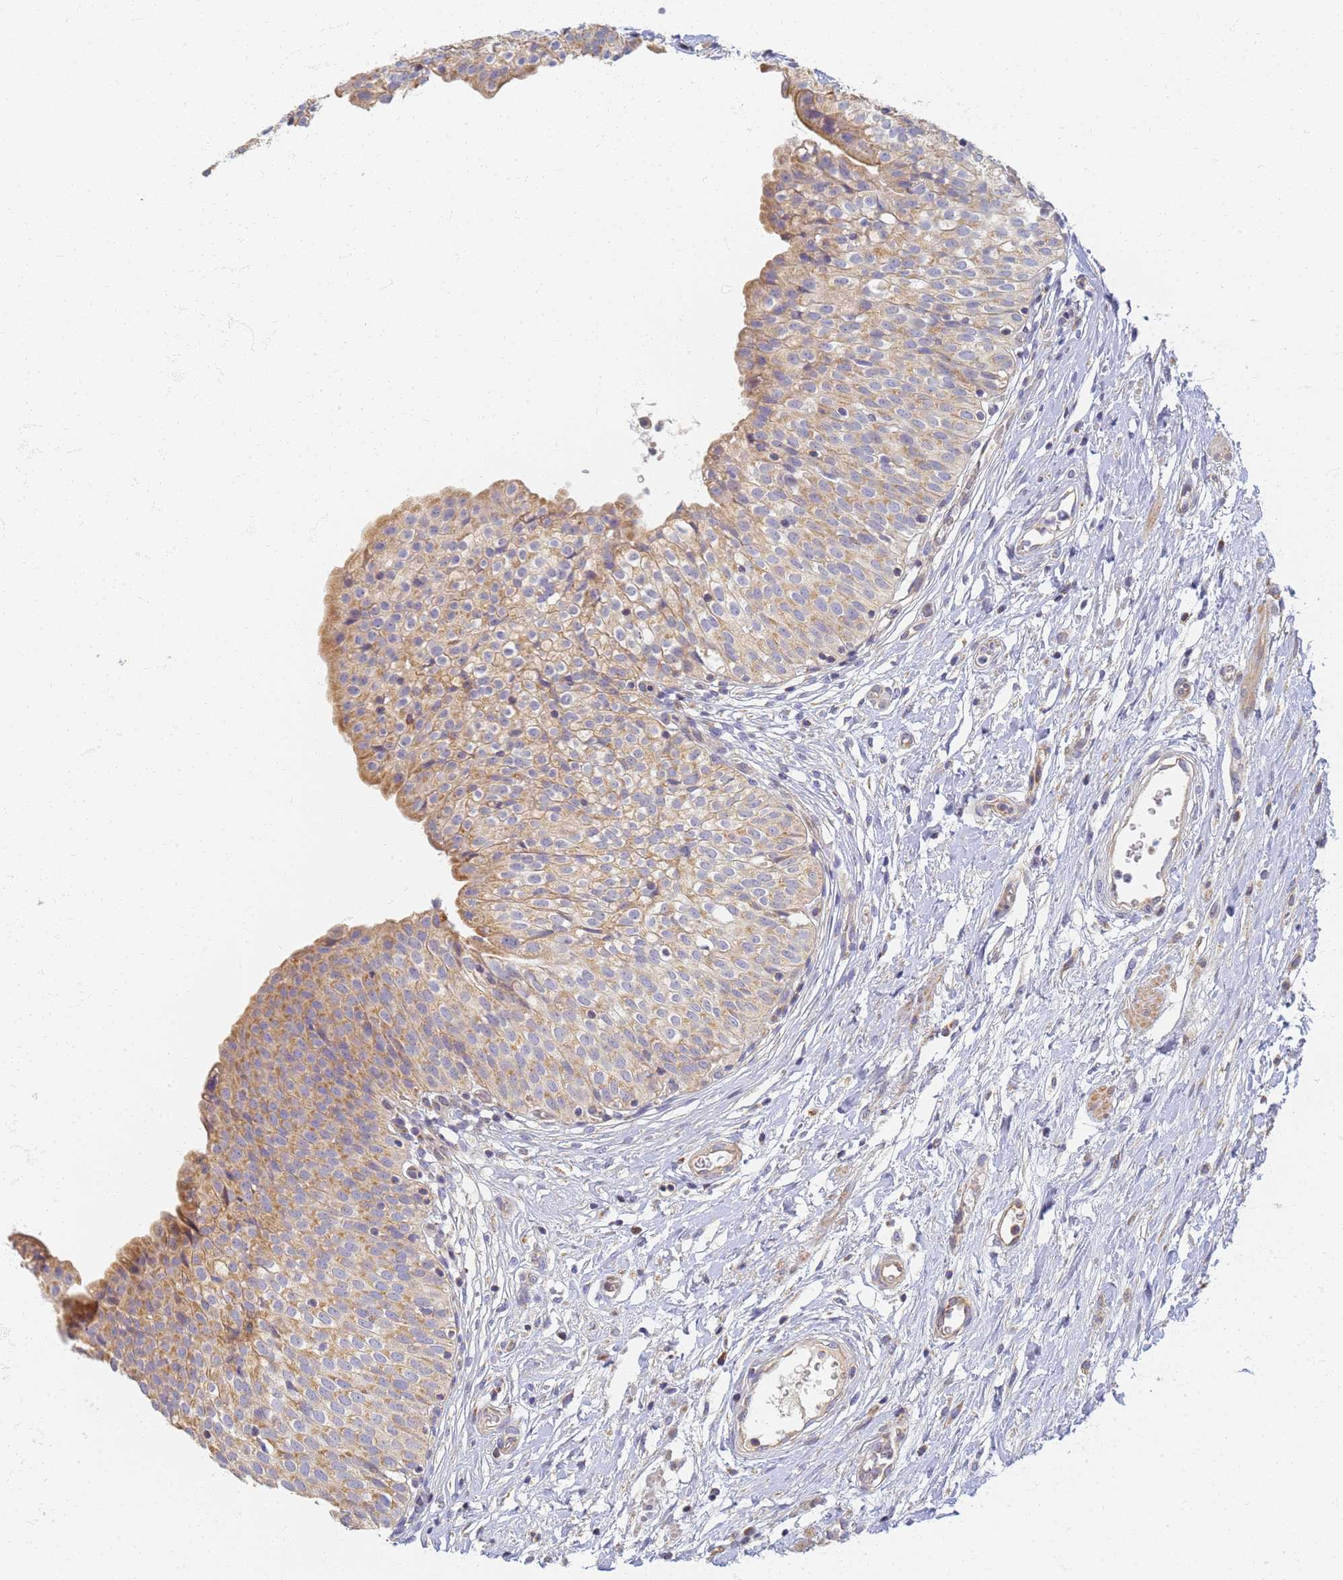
{"staining": {"intensity": "moderate", "quantity": ">75%", "location": "cytoplasmic/membranous"}, "tissue": "urinary bladder", "cell_type": "Urothelial cells", "image_type": "normal", "snomed": [{"axis": "morphology", "description": "Normal tissue, NOS"}, {"axis": "topography", "description": "Urinary bladder"}], "caption": "A micrograph of human urinary bladder stained for a protein shows moderate cytoplasmic/membranous brown staining in urothelial cells. (Brightfield microscopy of DAB IHC at high magnification).", "gene": "UTP23", "patient": {"sex": "male", "age": 55}}